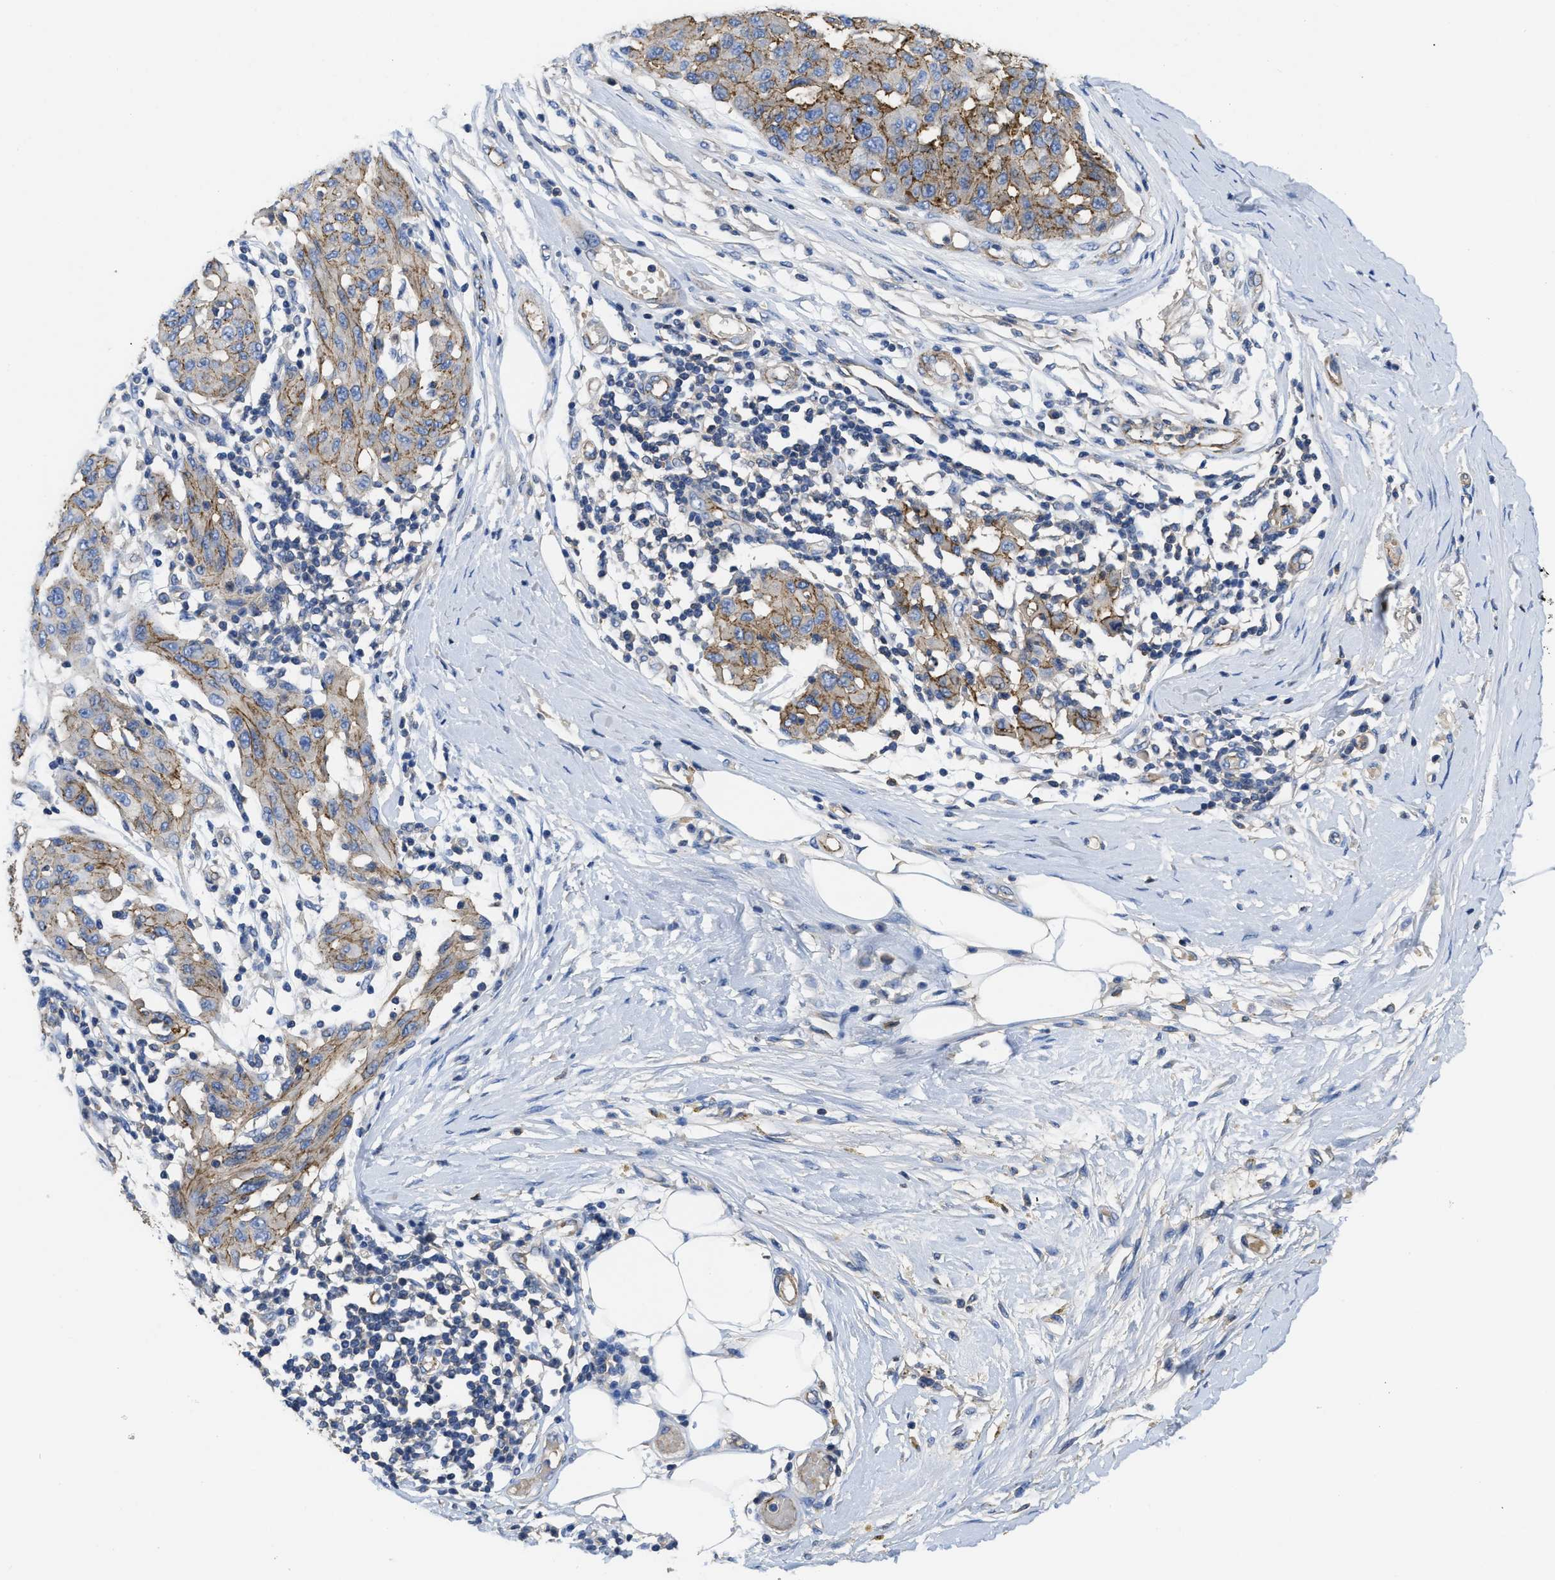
{"staining": {"intensity": "negative", "quantity": "none", "location": "none"}, "tissue": "melanoma", "cell_type": "Tumor cells", "image_type": "cancer", "snomed": [{"axis": "morphology", "description": "Normal tissue, NOS"}, {"axis": "morphology", "description": "Malignant melanoma, NOS"}, {"axis": "topography", "description": "Skin"}], "caption": "IHC histopathology image of neoplastic tissue: melanoma stained with DAB (3,3'-diaminobenzidine) reveals no significant protein positivity in tumor cells.", "gene": "USP4", "patient": {"sex": "male", "age": 62}}